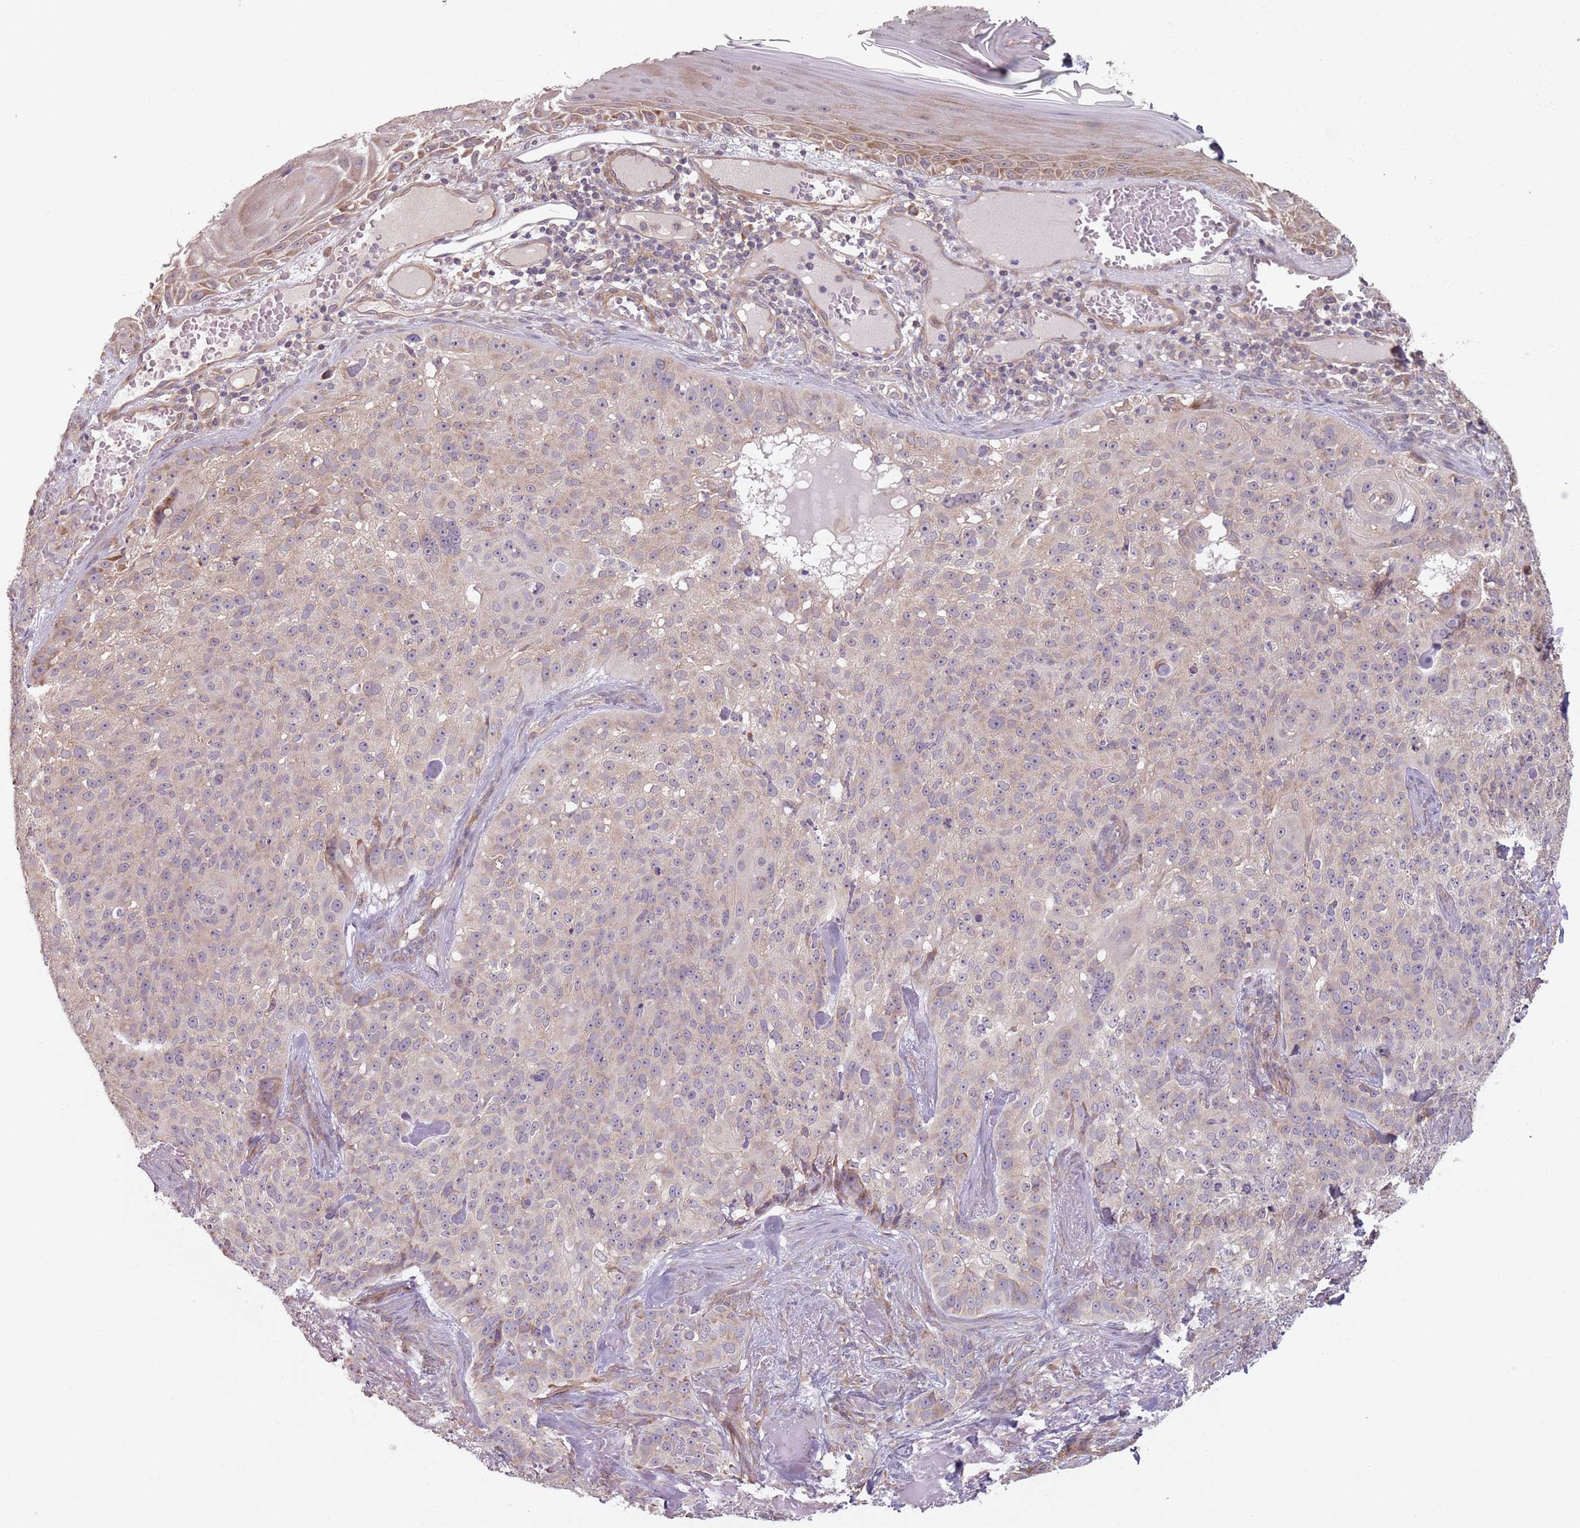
{"staining": {"intensity": "negative", "quantity": "none", "location": "none"}, "tissue": "skin cancer", "cell_type": "Tumor cells", "image_type": "cancer", "snomed": [{"axis": "morphology", "description": "Basal cell carcinoma"}, {"axis": "topography", "description": "Skin"}], "caption": "High magnification brightfield microscopy of skin basal cell carcinoma stained with DAB (brown) and counterstained with hematoxylin (blue): tumor cells show no significant staining.", "gene": "NOTCH3", "patient": {"sex": "female", "age": 92}}